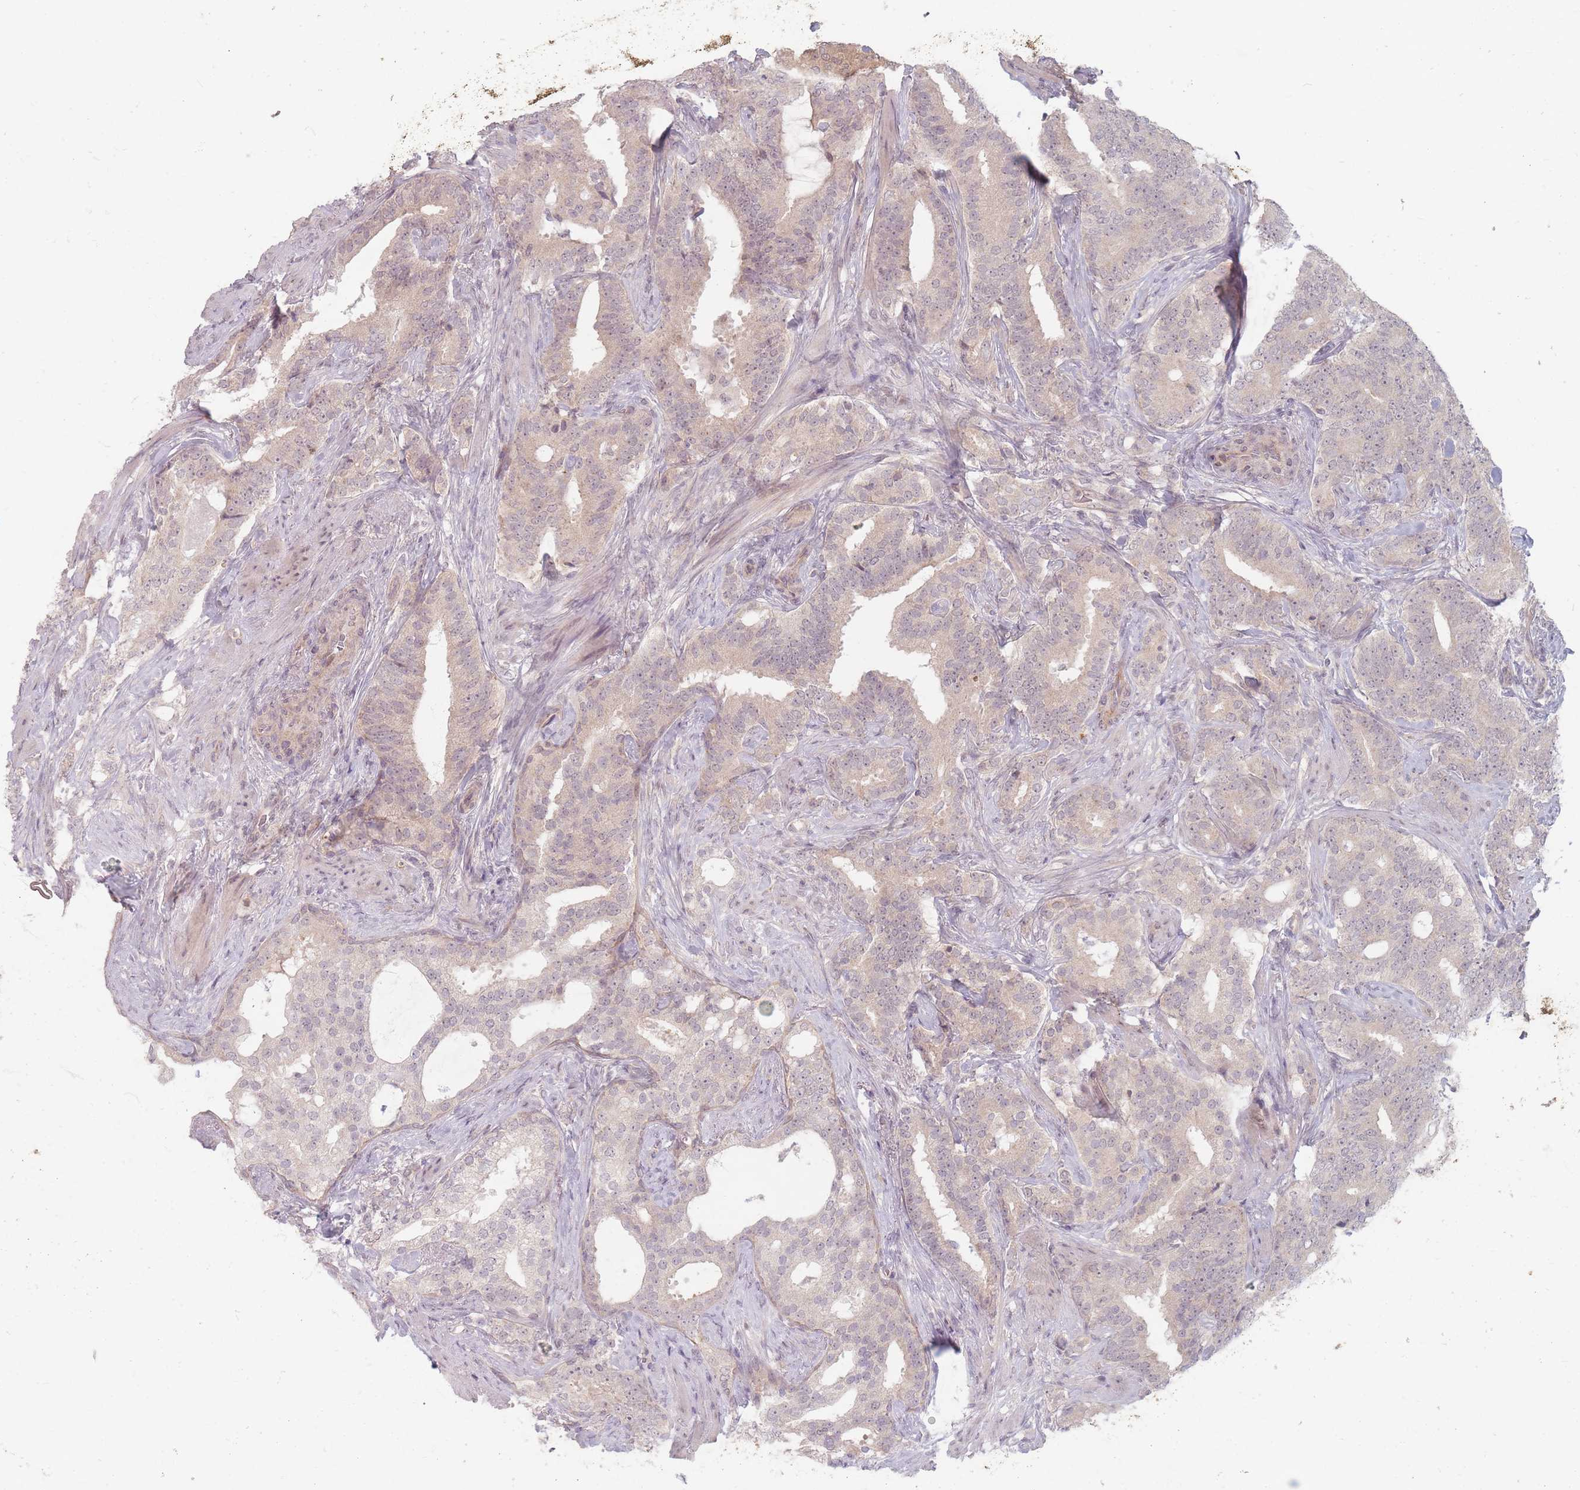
{"staining": {"intensity": "weak", "quantity": "25%-75%", "location": "cytoplasmic/membranous"}, "tissue": "prostate cancer", "cell_type": "Tumor cells", "image_type": "cancer", "snomed": [{"axis": "morphology", "description": "Adenocarcinoma, High grade"}, {"axis": "topography", "description": "Prostate"}], "caption": "Protein expression analysis of prostate high-grade adenocarcinoma displays weak cytoplasmic/membranous positivity in about 25%-75% of tumor cells.", "gene": "GABRA6", "patient": {"sex": "male", "age": 64}}